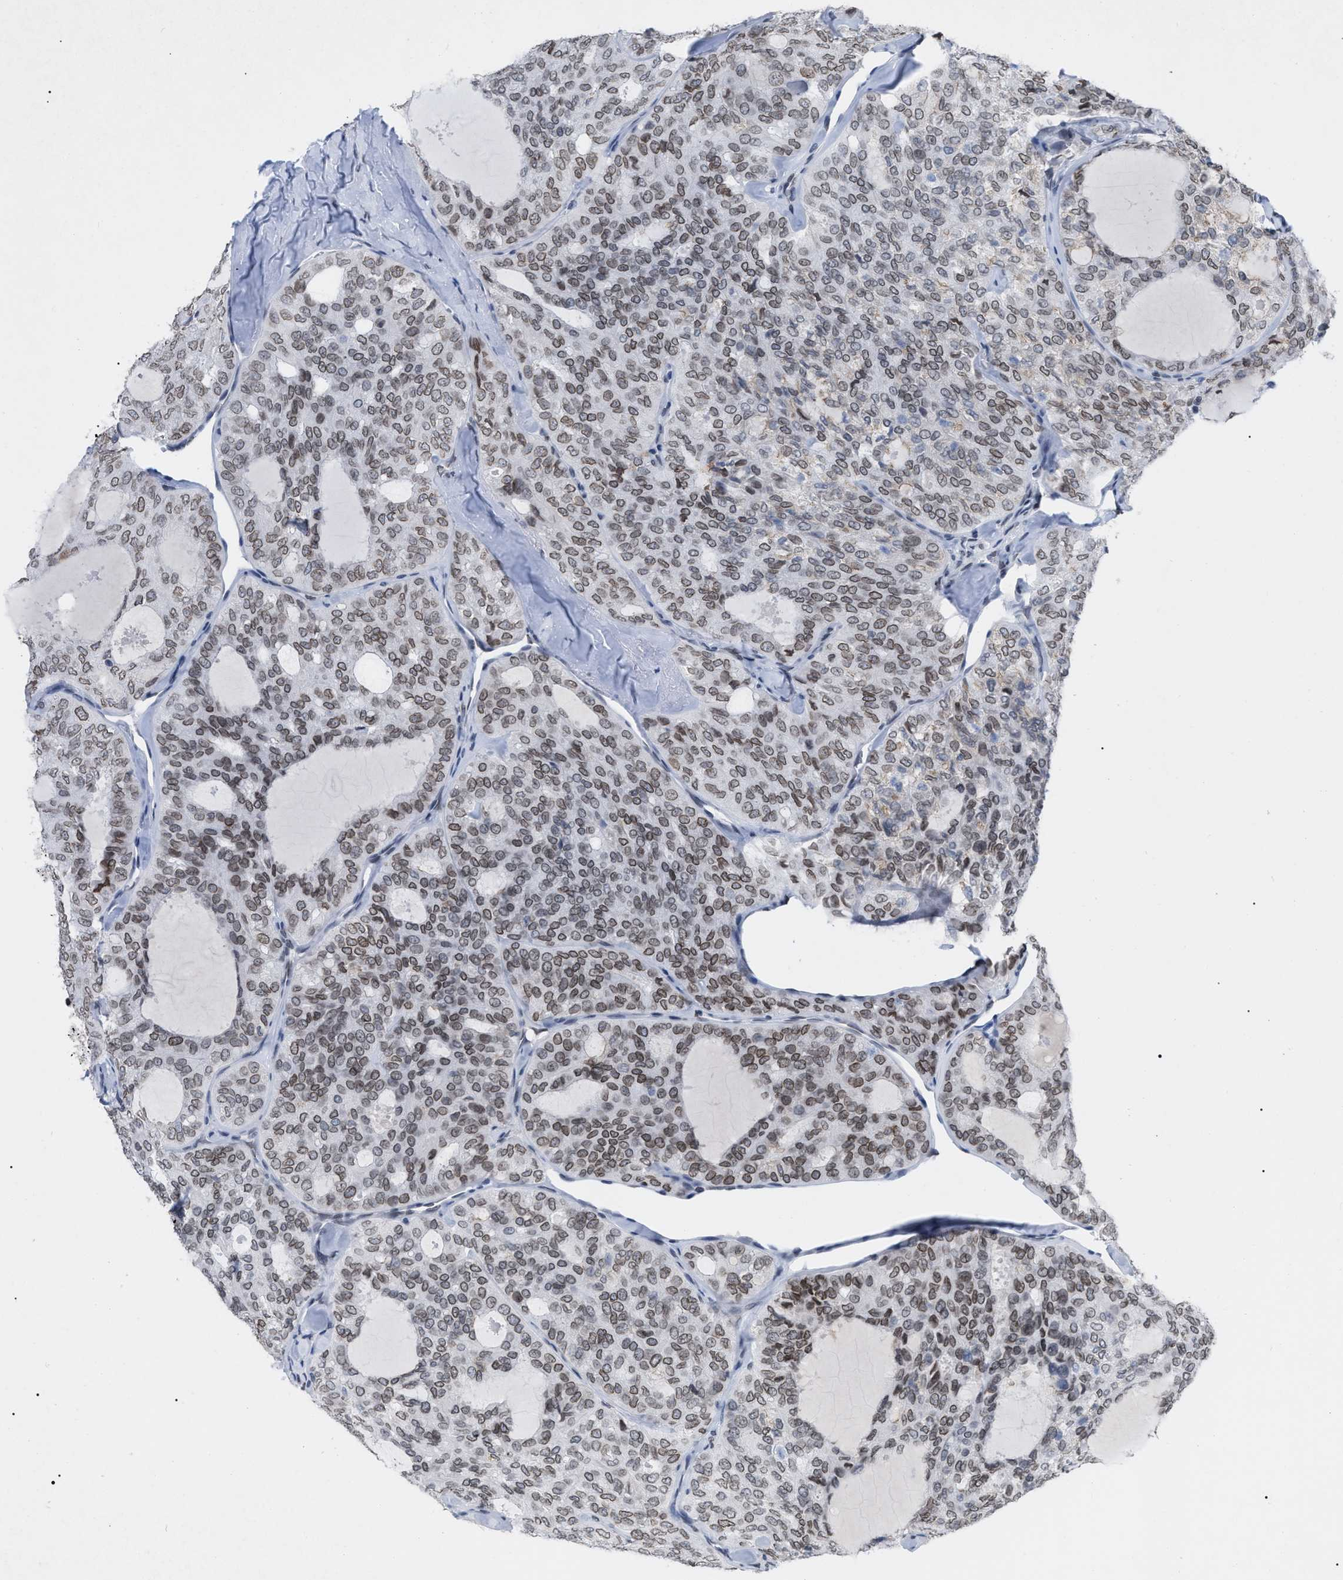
{"staining": {"intensity": "moderate", "quantity": ">75%", "location": "cytoplasmic/membranous,nuclear"}, "tissue": "thyroid cancer", "cell_type": "Tumor cells", "image_type": "cancer", "snomed": [{"axis": "morphology", "description": "Follicular adenoma carcinoma, NOS"}, {"axis": "topography", "description": "Thyroid gland"}], "caption": "A brown stain shows moderate cytoplasmic/membranous and nuclear expression of a protein in human follicular adenoma carcinoma (thyroid) tumor cells. The protein is shown in brown color, while the nuclei are stained blue.", "gene": "TPR", "patient": {"sex": "male", "age": 75}}